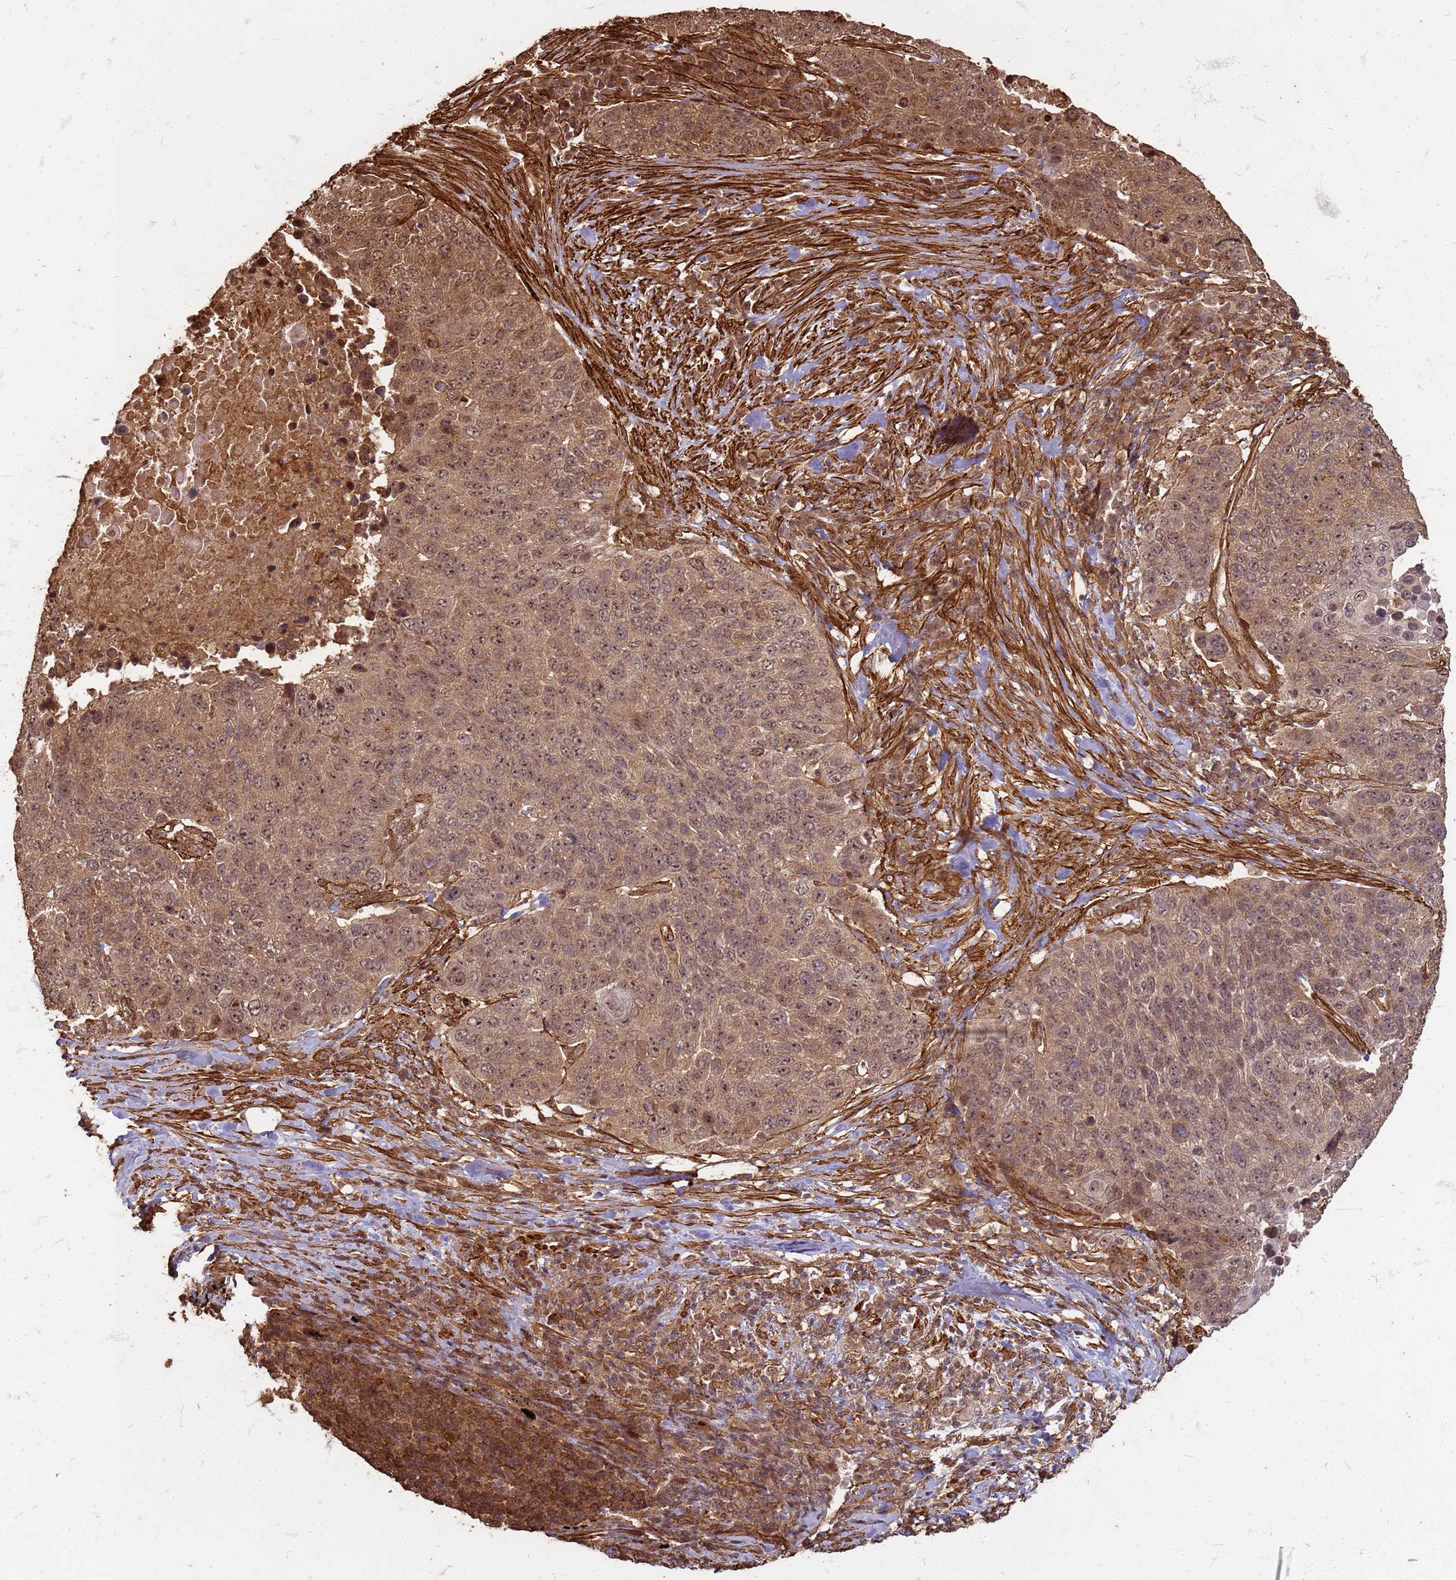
{"staining": {"intensity": "moderate", "quantity": "25%-75%", "location": "nuclear"}, "tissue": "lung cancer", "cell_type": "Tumor cells", "image_type": "cancer", "snomed": [{"axis": "morphology", "description": "Normal tissue, NOS"}, {"axis": "morphology", "description": "Squamous cell carcinoma, NOS"}, {"axis": "topography", "description": "Lymph node"}, {"axis": "topography", "description": "Lung"}], "caption": "Immunohistochemistry (DAB (3,3'-diaminobenzidine)) staining of squamous cell carcinoma (lung) displays moderate nuclear protein staining in about 25%-75% of tumor cells.", "gene": "KIF26A", "patient": {"sex": "male", "age": 66}}